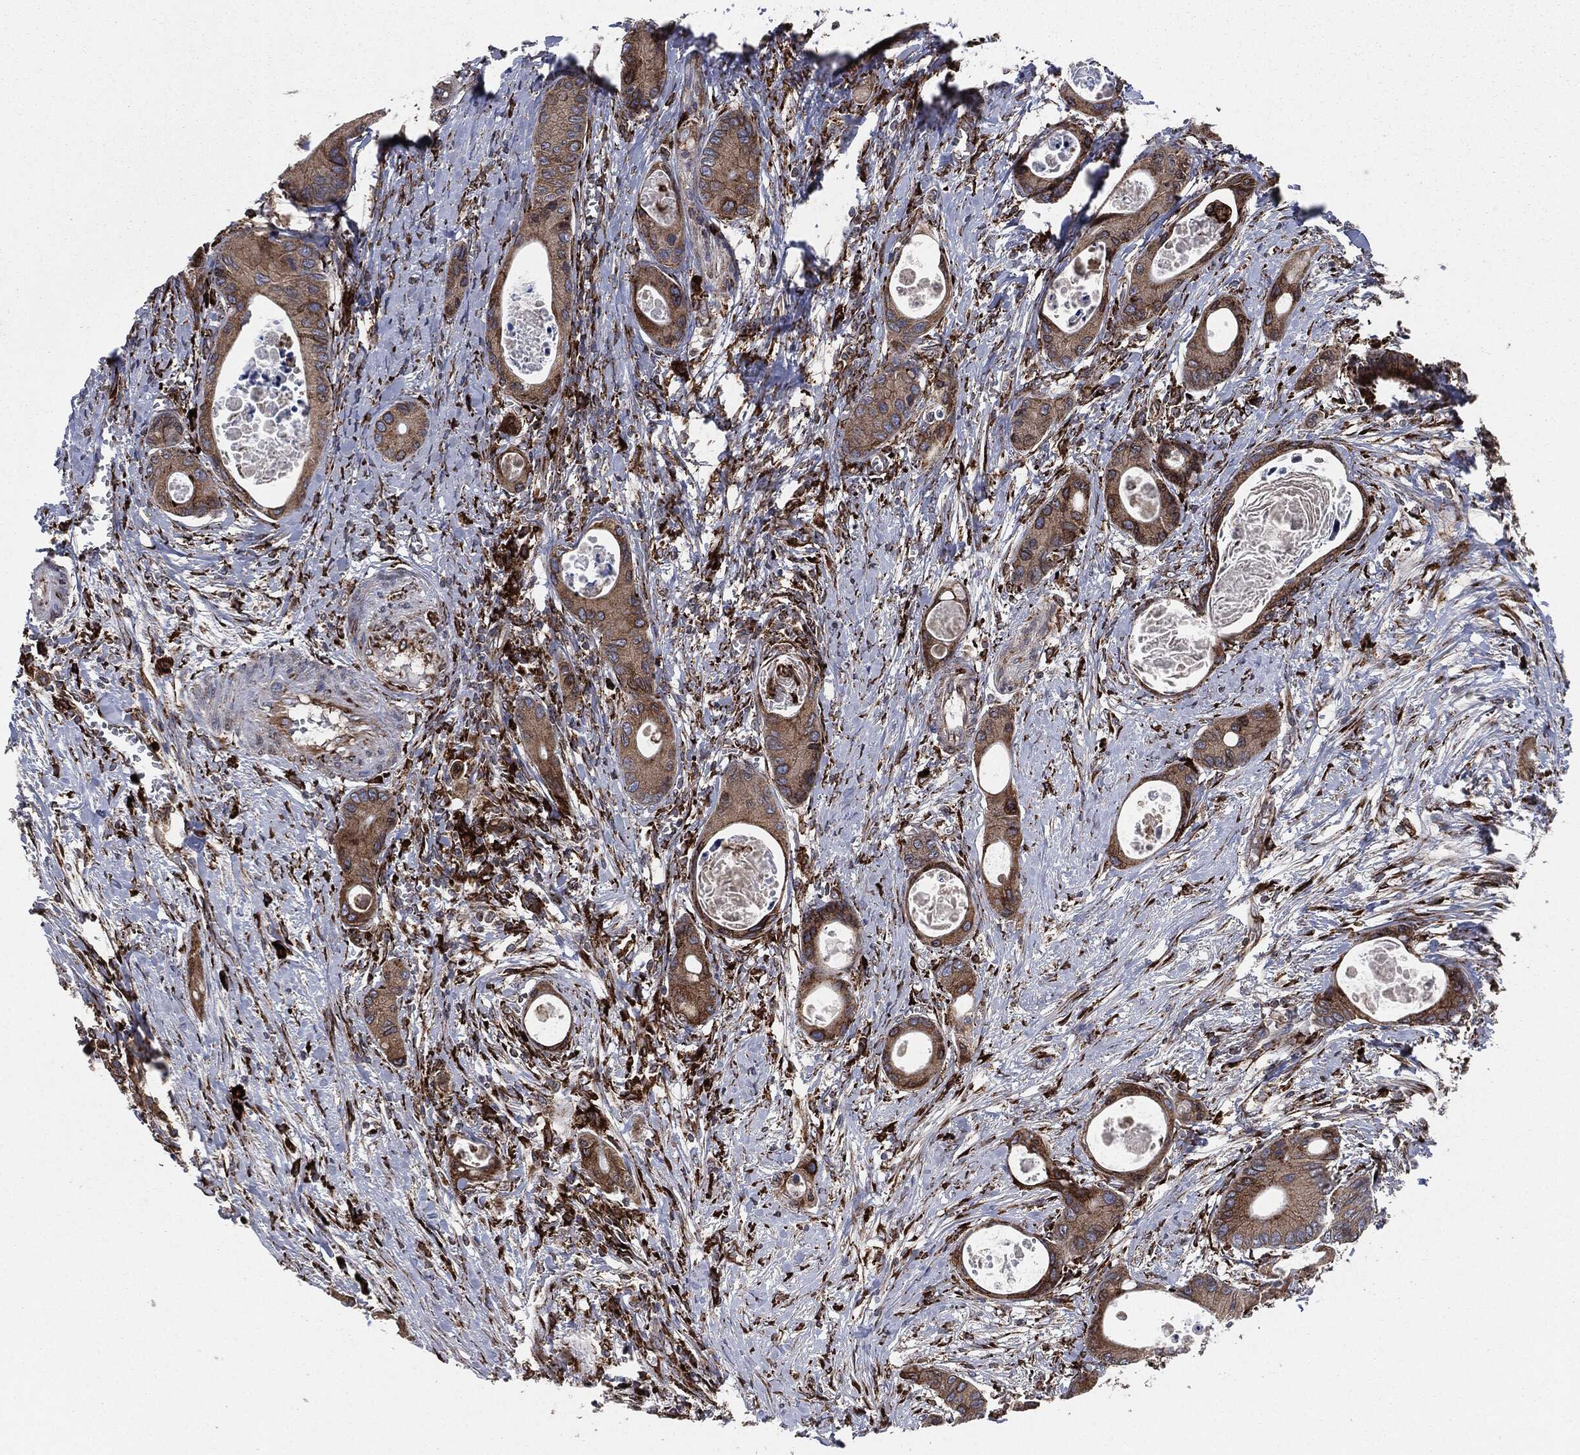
{"staining": {"intensity": "moderate", "quantity": ">75%", "location": "cytoplasmic/membranous"}, "tissue": "colorectal cancer", "cell_type": "Tumor cells", "image_type": "cancer", "snomed": [{"axis": "morphology", "description": "Adenocarcinoma, NOS"}, {"axis": "topography", "description": "Colon"}], "caption": "This is an image of IHC staining of colorectal cancer (adenocarcinoma), which shows moderate positivity in the cytoplasmic/membranous of tumor cells.", "gene": "CALR", "patient": {"sex": "female", "age": 78}}